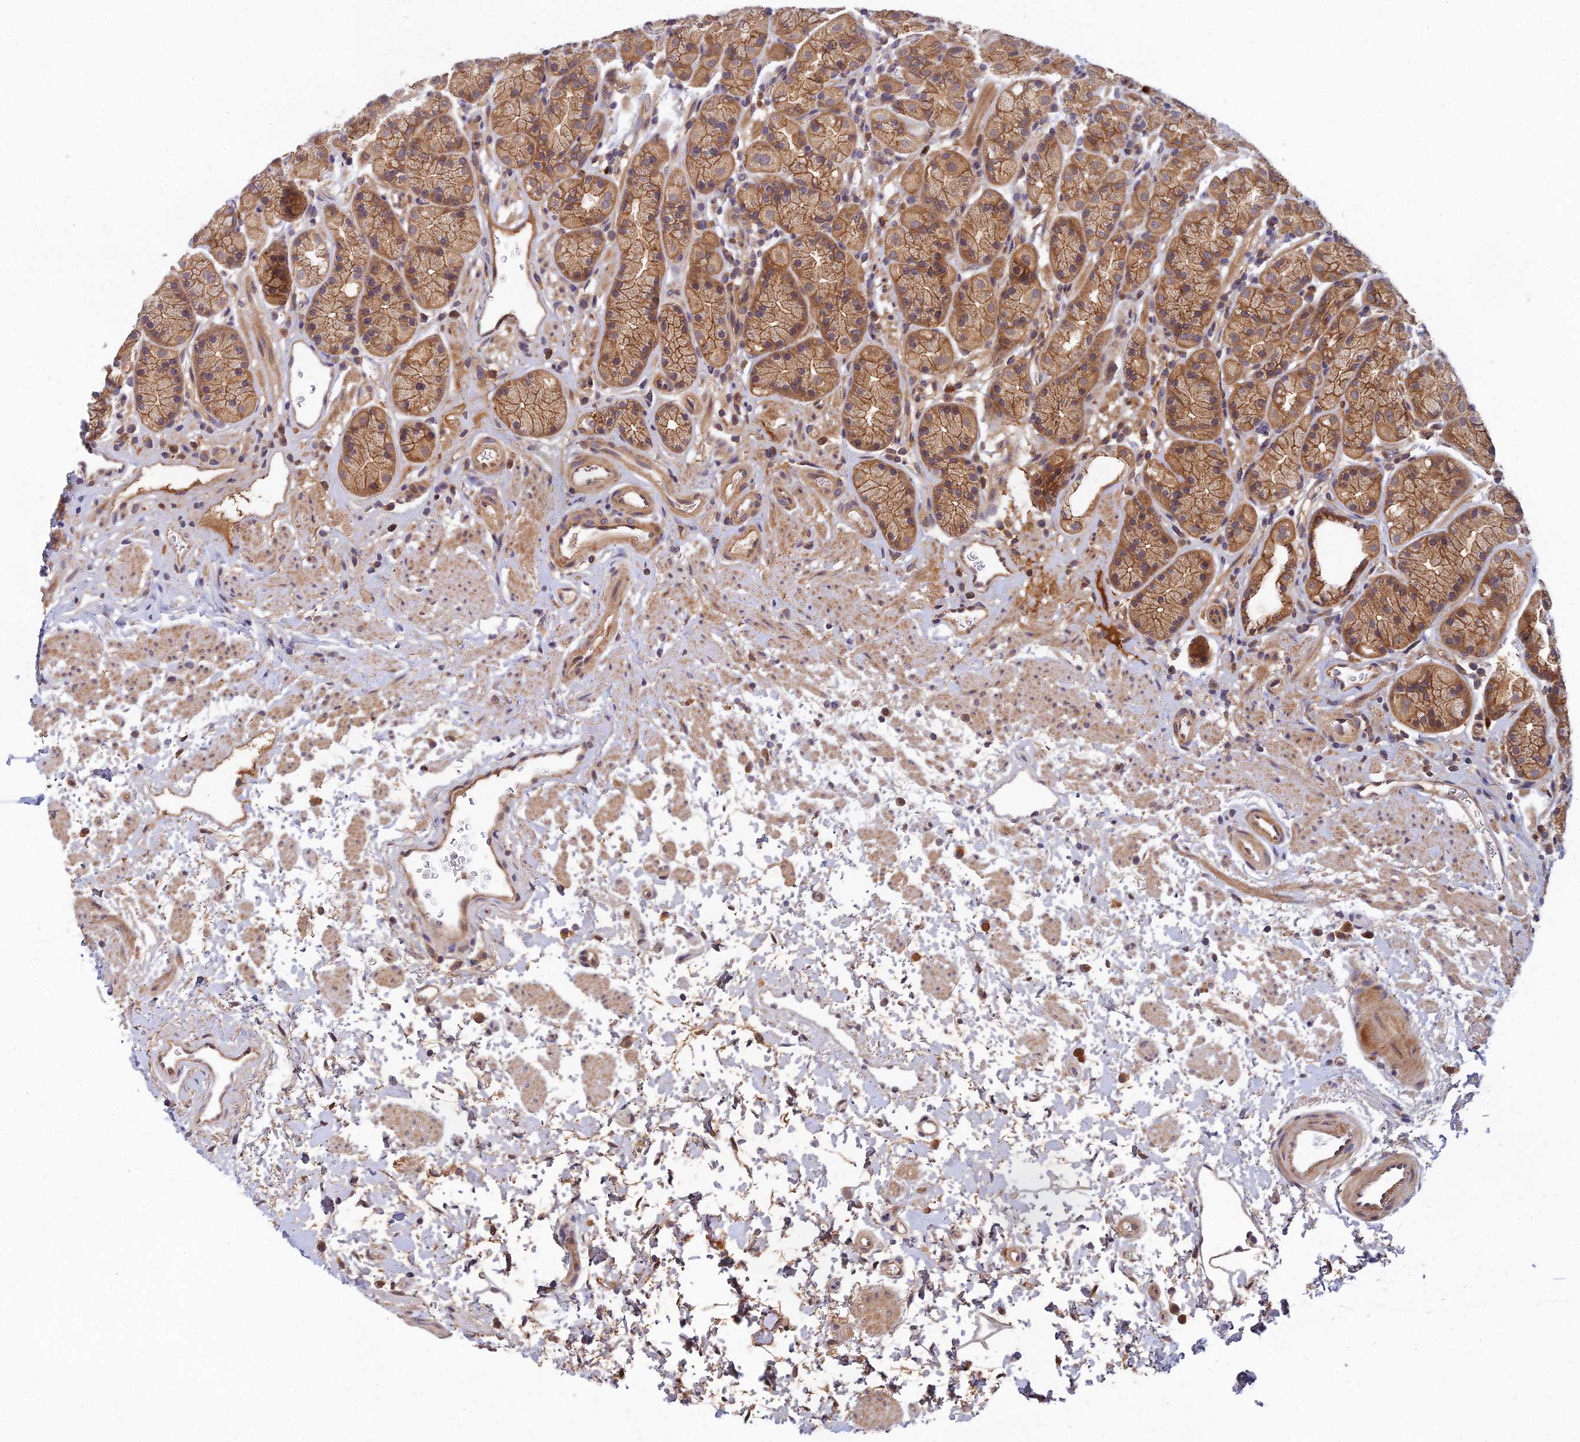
{"staining": {"intensity": "moderate", "quantity": ">75%", "location": "cytoplasmic/membranous"}, "tissue": "stomach", "cell_type": "Glandular cells", "image_type": "normal", "snomed": [{"axis": "morphology", "description": "Normal tissue, NOS"}, {"axis": "topography", "description": "Stomach"}], "caption": "A brown stain shows moderate cytoplasmic/membranous staining of a protein in glandular cells of benign stomach.", "gene": "FAM151B", "patient": {"sex": "male", "age": 63}}